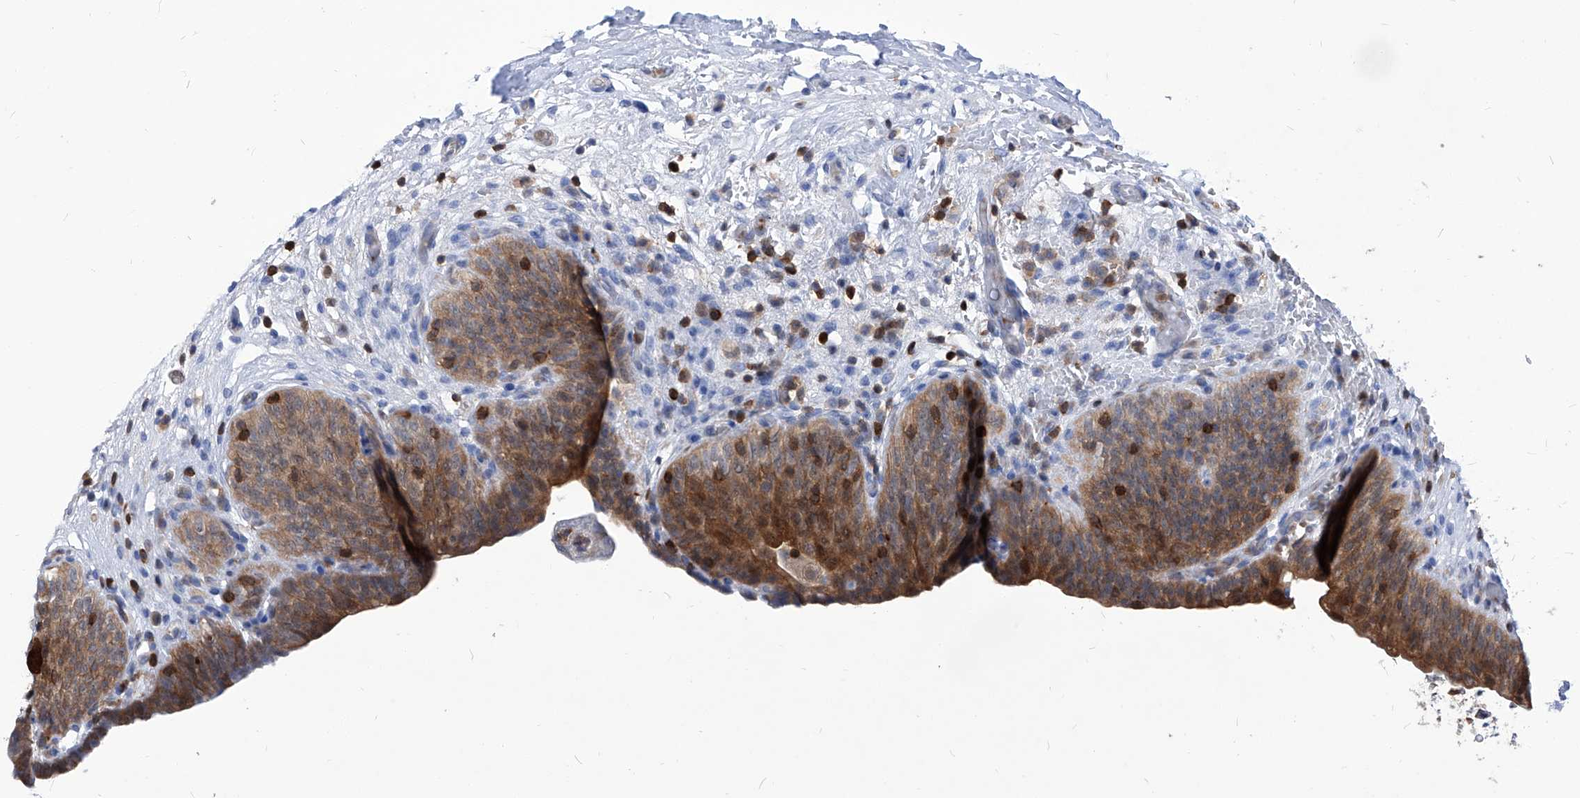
{"staining": {"intensity": "moderate", "quantity": ">75%", "location": "cytoplasmic/membranous,nuclear"}, "tissue": "urinary bladder", "cell_type": "Urothelial cells", "image_type": "normal", "snomed": [{"axis": "morphology", "description": "Normal tissue, NOS"}, {"axis": "topography", "description": "Urinary bladder"}], "caption": "A photomicrograph of human urinary bladder stained for a protein displays moderate cytoplasmic/membranous,nuclear brown staining in urothelial cells. The staining is performed using DAB brown chromogen to label protein expression. The nuclei are counter-stained blue using hematoxylin.", "gene": "ABRACL", "patient": {"sex": "male", "age": 83}}